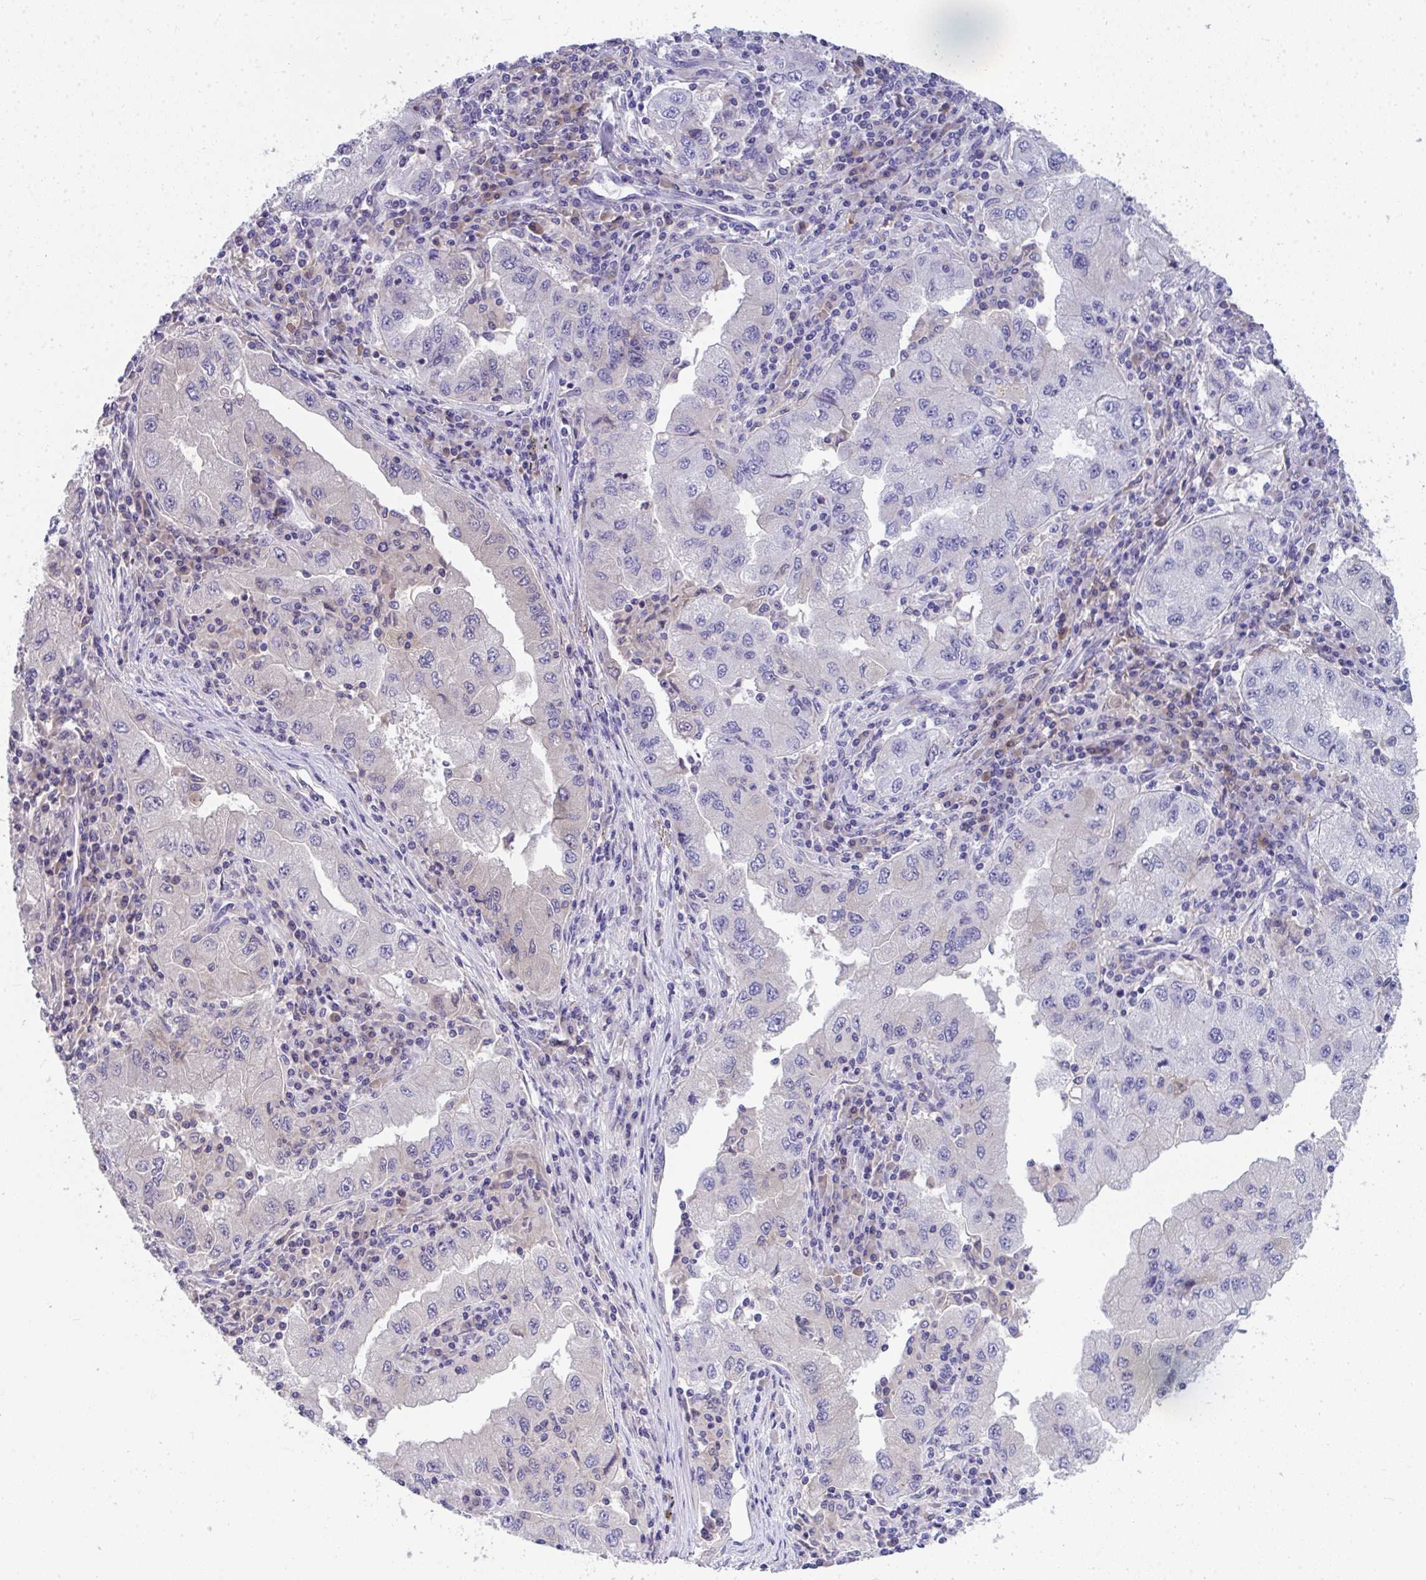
{"staining": {"intensity": "negative", "quantity": "none", "location": "none"}, "tissue": "lung cancer", "cell_type": "Tumor cells", "image_type": "cancer", "snomed": [{"axis": "morphology", "description": "Adenocarcinoma, NOS"}, {"axis": "morphology", "description": "Adenocarcinoma primary or metastatic"}, {"axis": "topography", "description": "Lung"}], "caption": "A high-resolution micrograph shows IHC staining of adenocarcinoma (lung), which reveals no significant expression in tumor cells.", "gene": "COA5", "patient": {"sex": "male", "age": 74}}